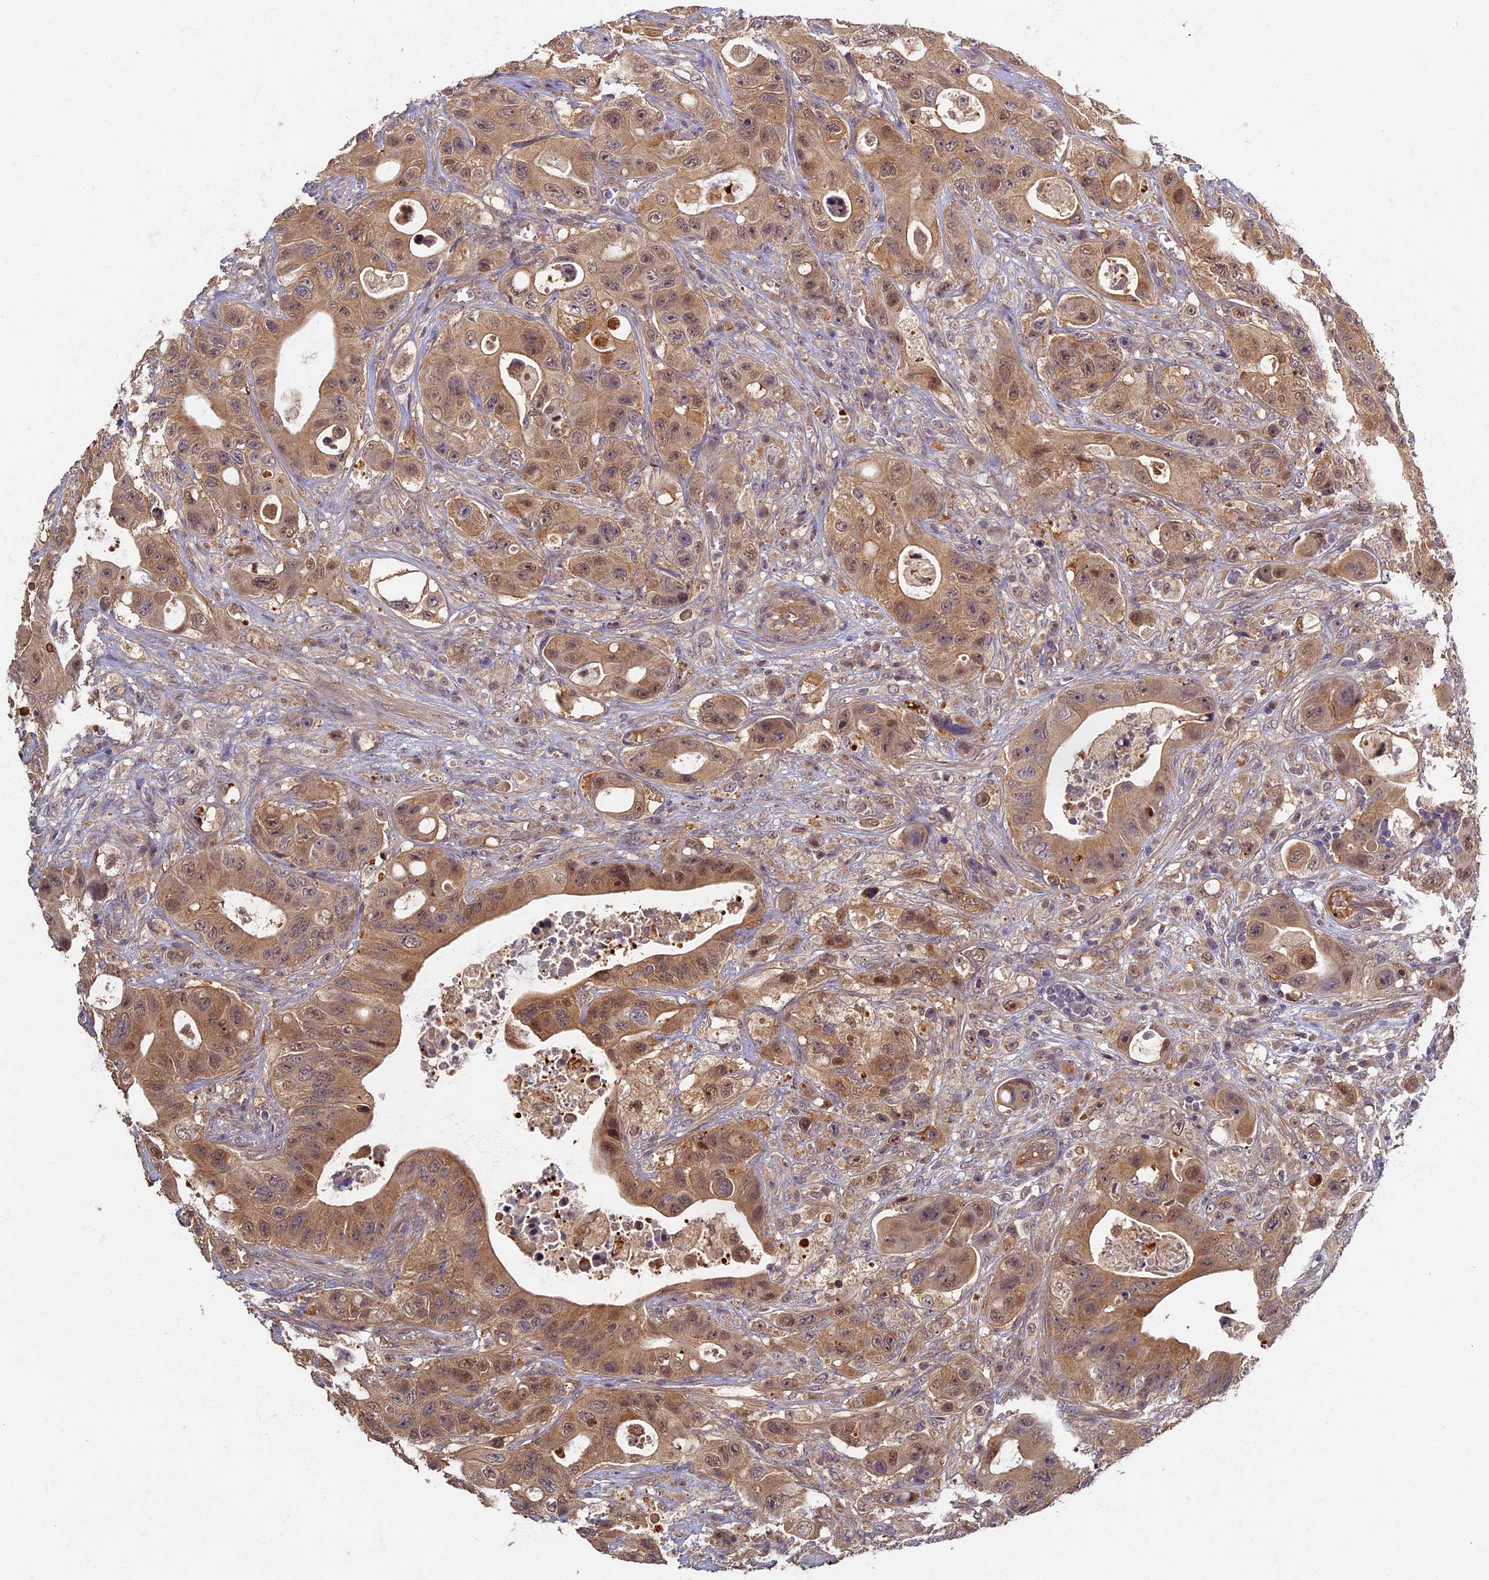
{"staining": {"intensity": "moderate", "quantity": ">75%", "location": "cytoplasmic/membranous,nuclear"}, "tissue": "colorectal cancer", "cell_type": "Tumor cells", "image_type": "cancer", "snomed": [{"axis": "morphology", "description": "Adenocarcinoma, NOS"}, {"axis": "topography", "description": "Colon"}], "caption": "Colorectal cancer was stained to show a protein in brown. There is medium levels of moderate cytoplasmic/membranous and nuclear expression in about >75% of tumor cells.", "gene": "RSPH3", "patient": {"sex": "female", "age": 46}}